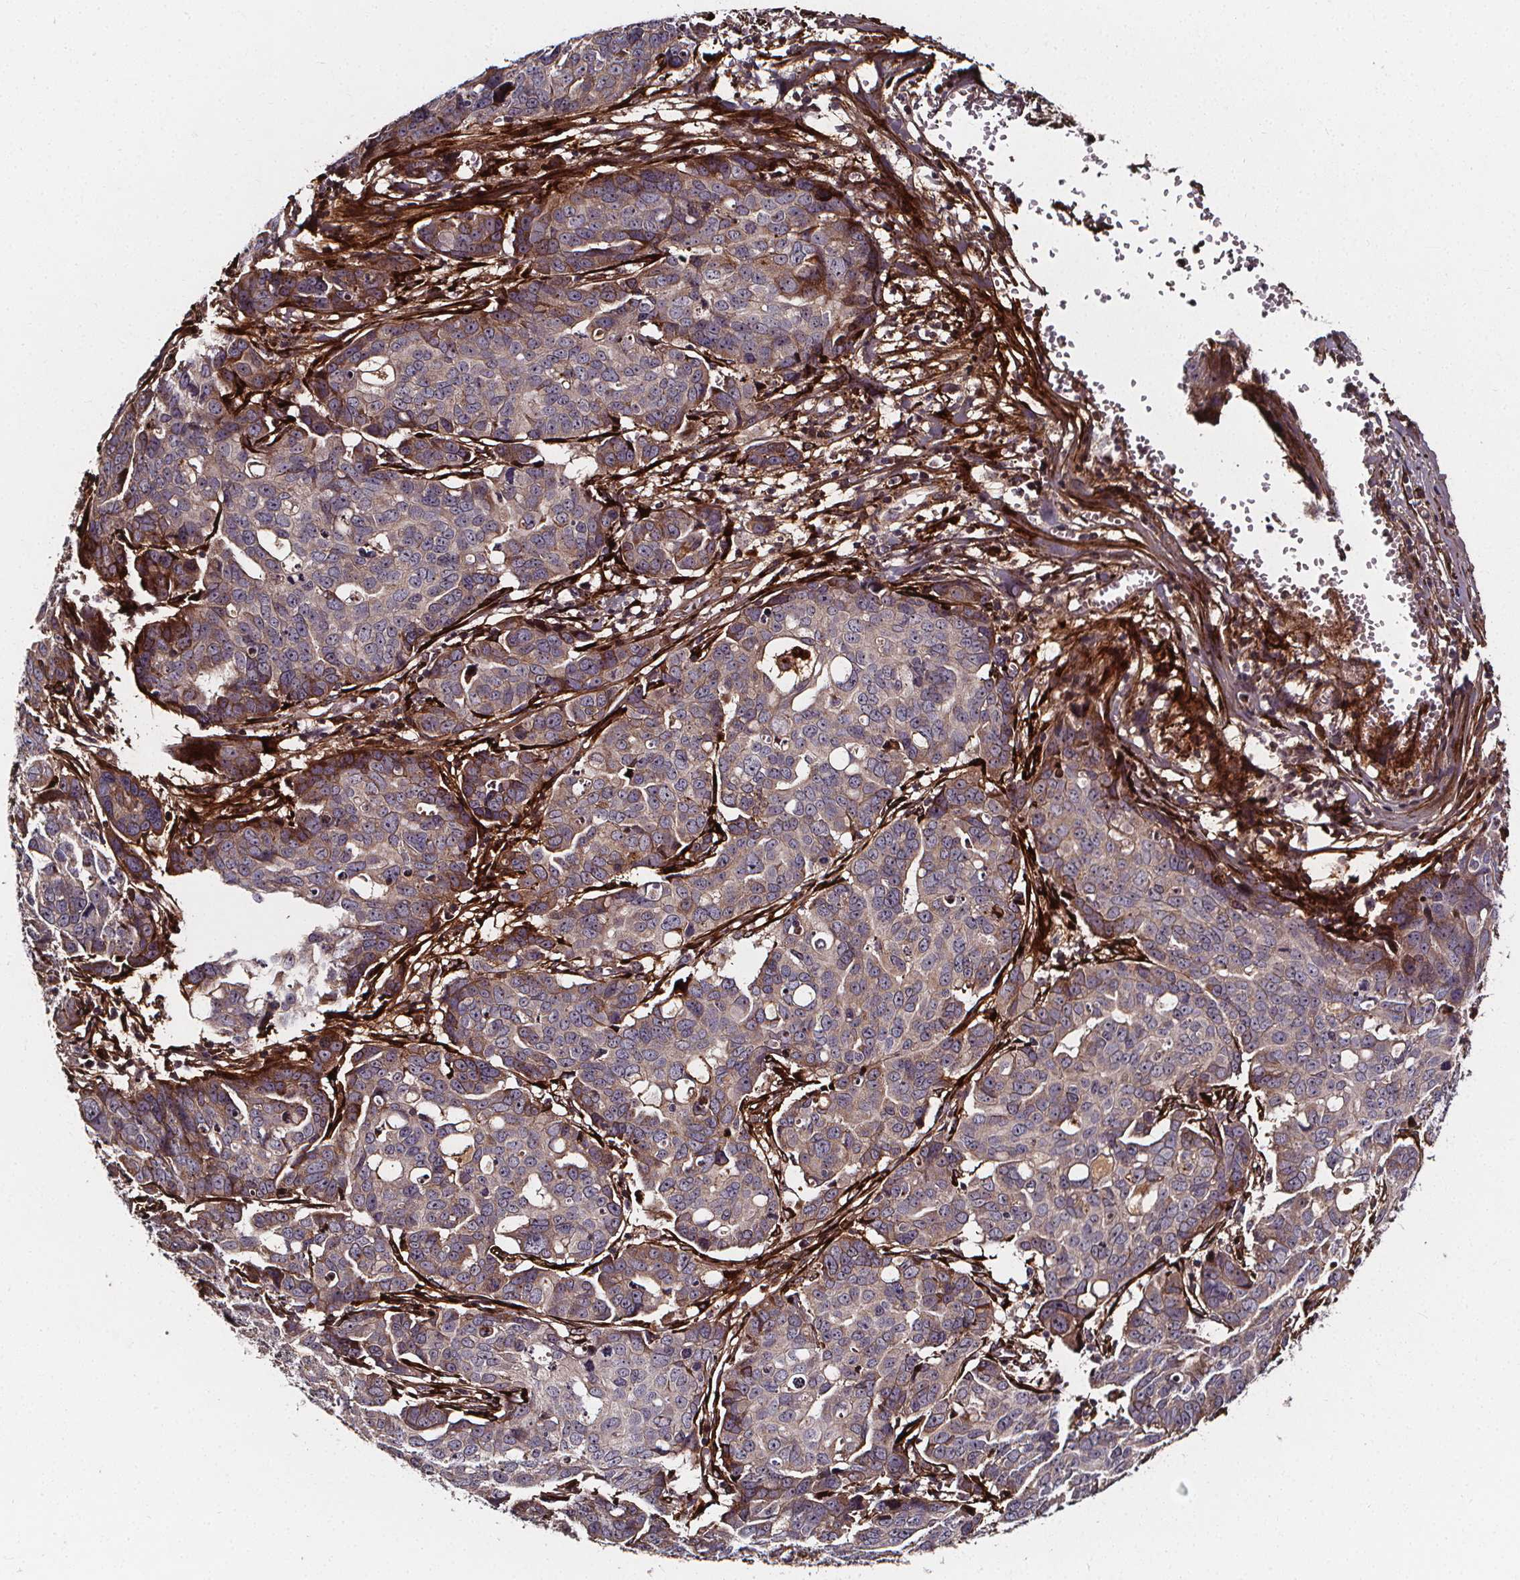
{"staining": {"intensity": "weak", "quantity": "25%-75%", "location": "cytoplasmic/membranous"}, "tissue": "ovarian cancer", "cell_type": "Tumor cells", "image_type": "cancer", "snomed": [{"axis": "morphology", "description": "Carcinoma, endometroid"}, {"axis": "topography", "description": "Ovary"}], "caption": "Immunohistochemical staining of human endometroid carcinoma (ovarian) exhibits weak cytoplasmic/membranous protein expression in approximately 25%-75% of tumor cells. Using DAB (brown) and hematoxylin (blue) stains, captured at high magnification using brightfield microscopy.", "gene": "AEBP1", "patient": {"sex": "female", "age": 78}}